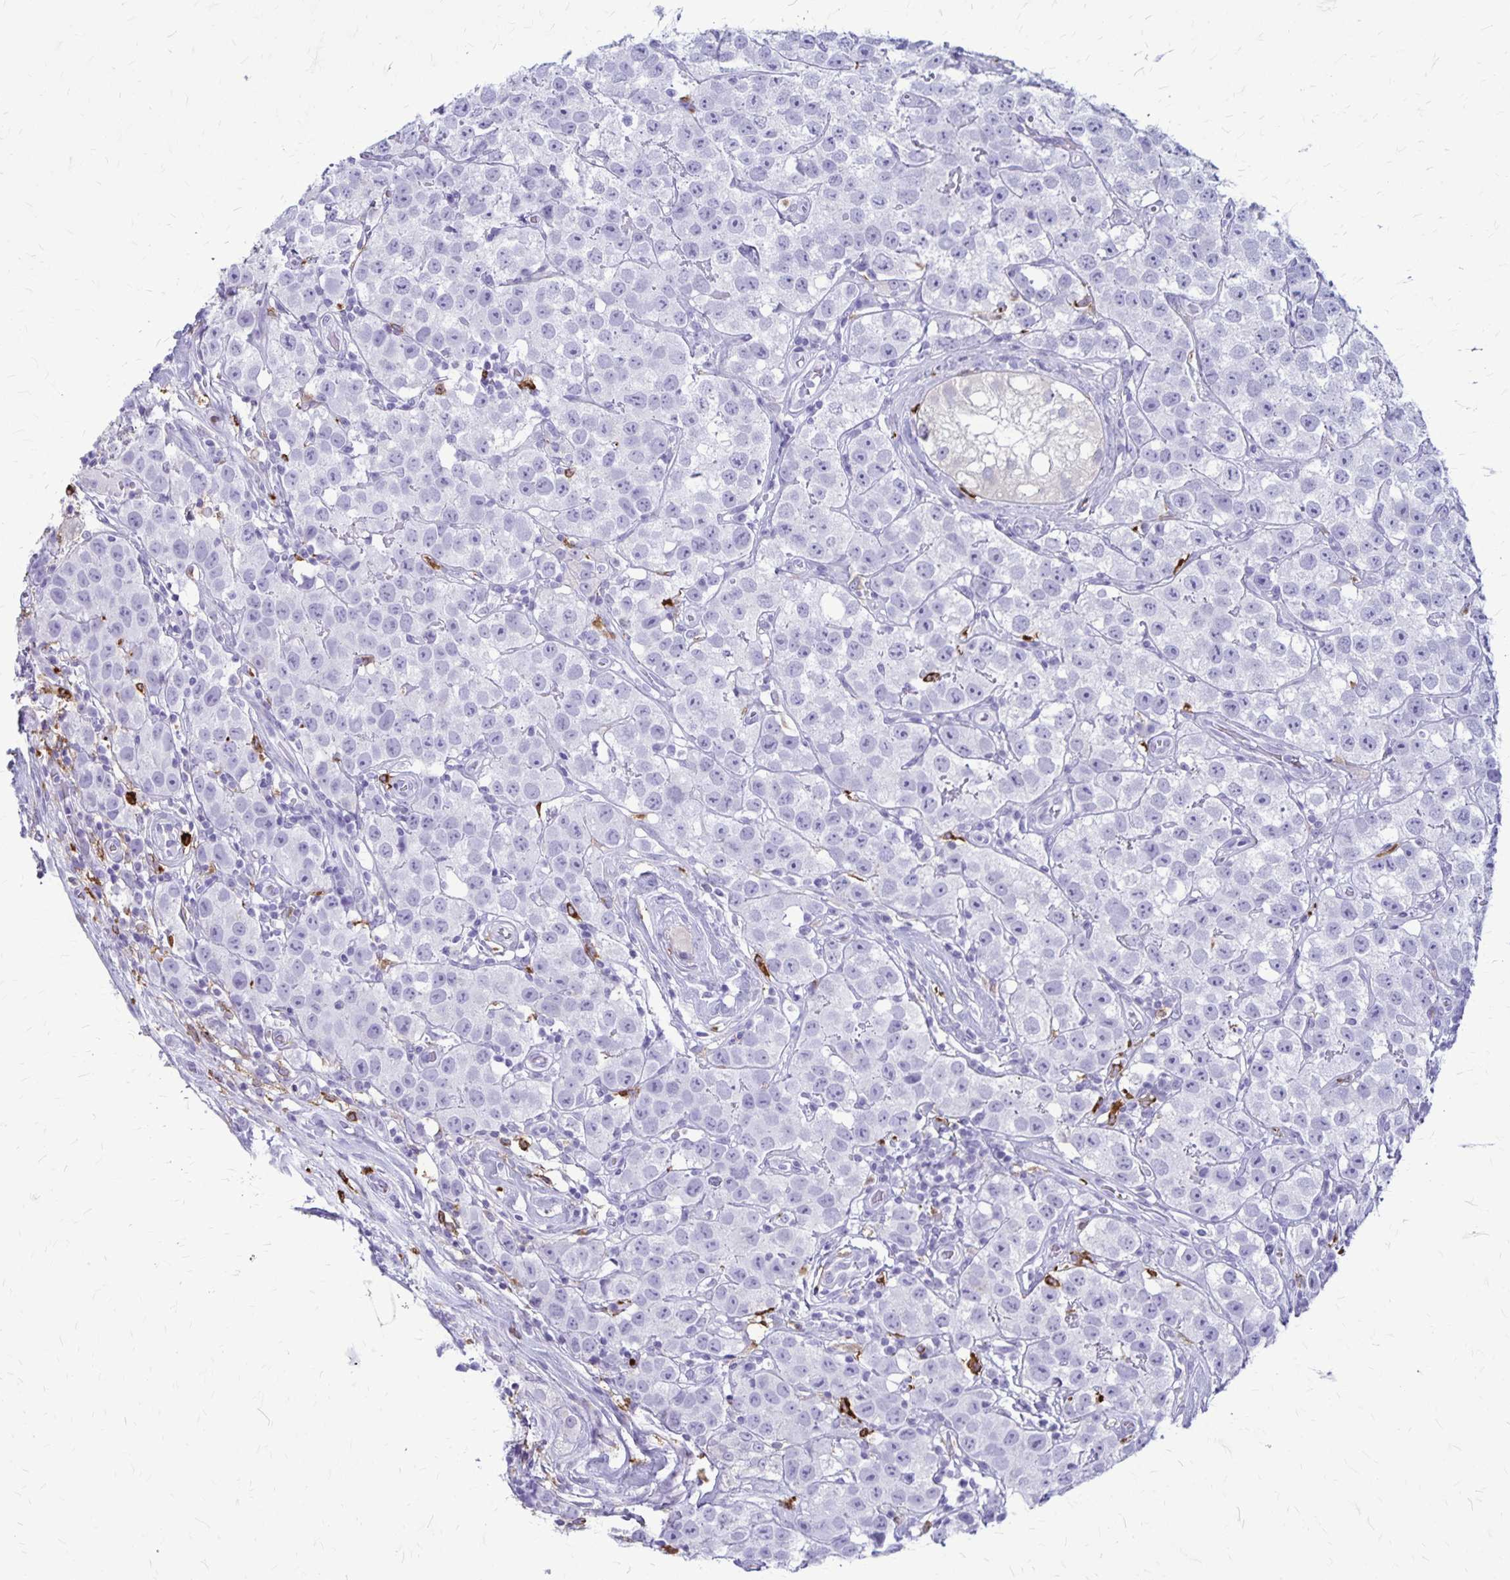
{"staining": {"intensity": "negative", "quantity": "none", "location": "none"}, "tissue": "testis cancer", "cell_type": "Tumor cells", "image_type": "cancer", "snomed": [{"axis": "morphology", "description": "Seminoma, NOS"}, {"axis": "topography", "description": "Testis"}], "caption": "The histopathology image shows no staining of tumor cells in testis seminoma.", "gene": "RTN1", "patient": {"sex": "male", "age": 34}}